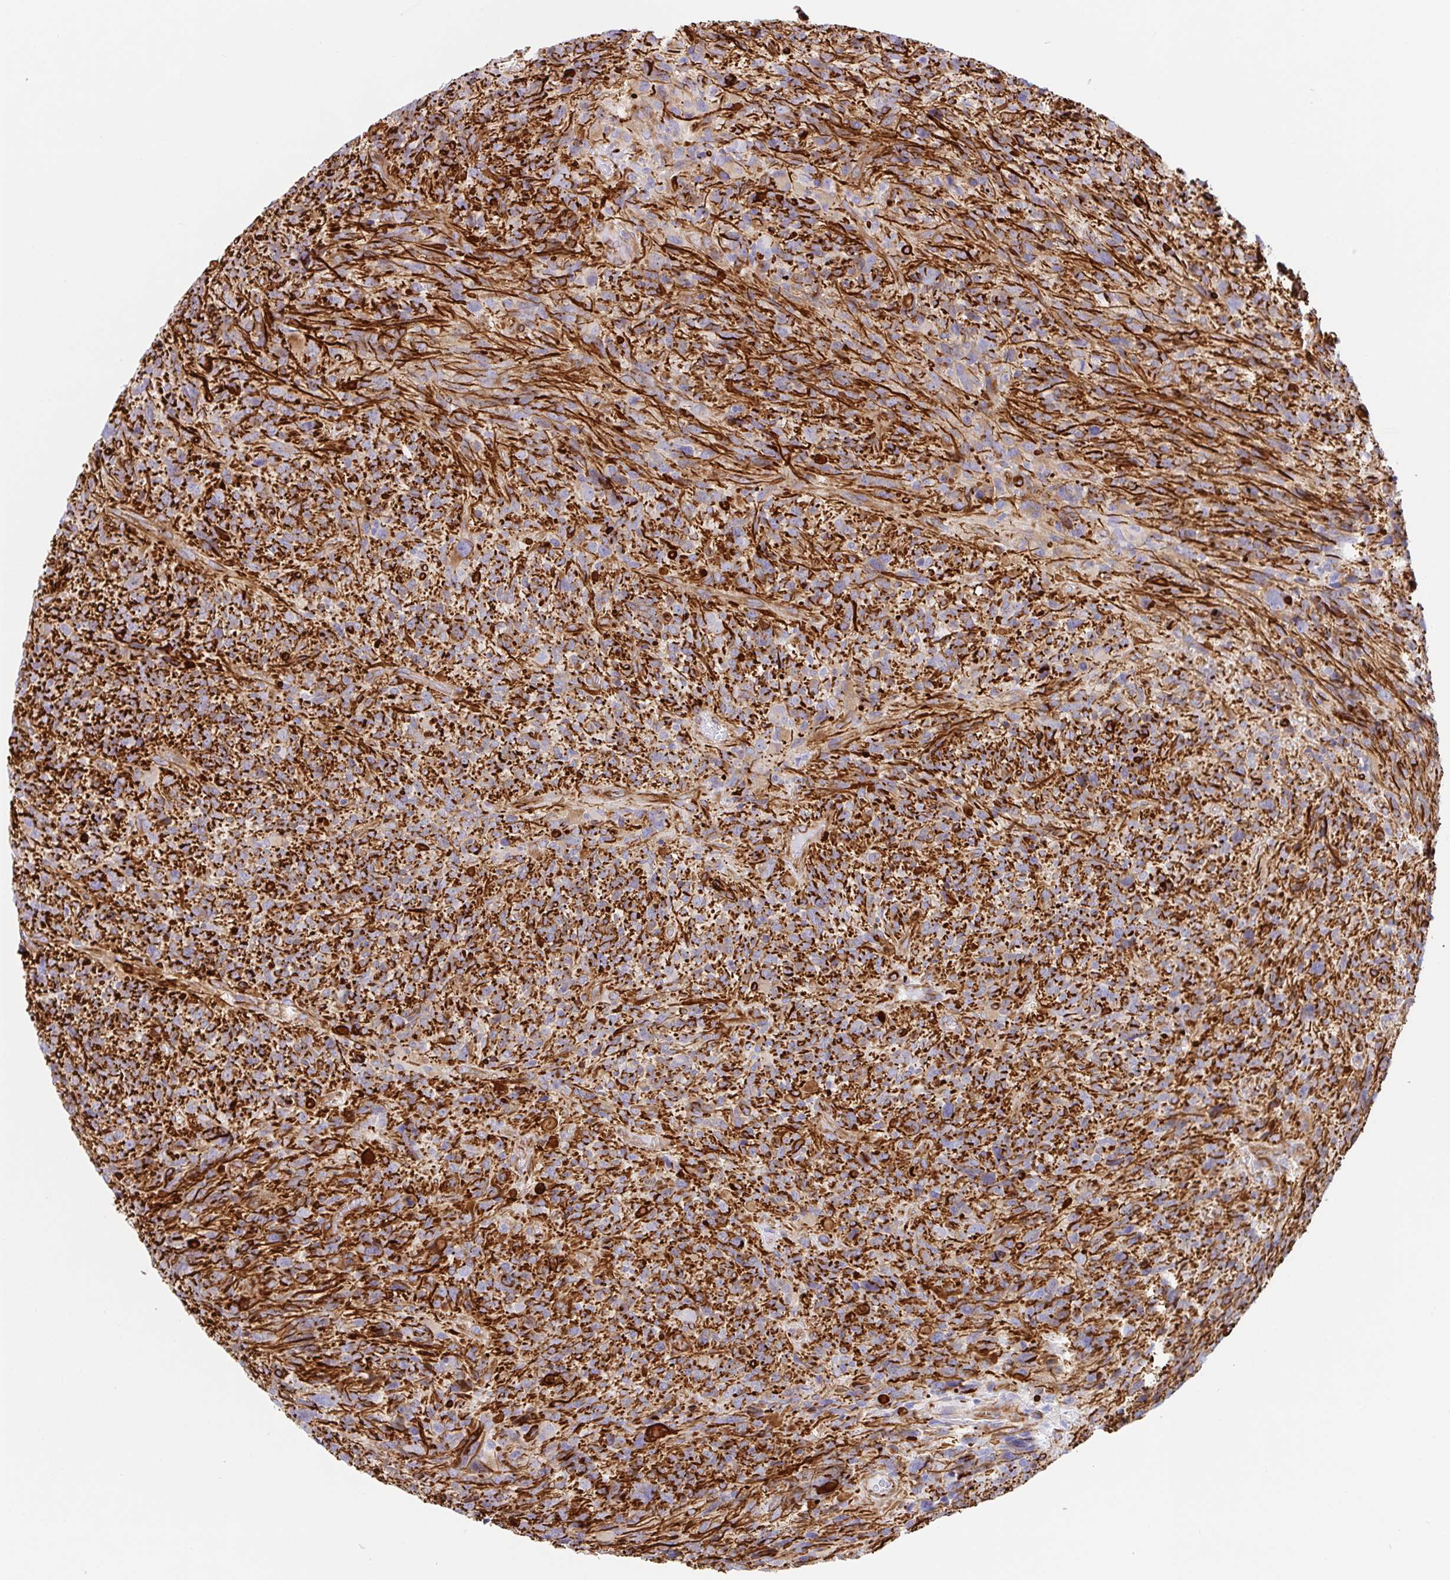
{"staining": {"intensity": "moderate", "quantity": "25%-75%", "location": "cytoplasmic/membranous"}, "tissue": "glioma", "cell_type": "Tumor cells", "image_type": "cancer", "snomed": [{"axis": "morphology", "description": "Glioma, malignant, High grade"}, {"axis": "topography", "description": "Brain"}], "caption": "This photomicrograph exhibits immunohistochemistry staining of human malignant glioma (high-grade), with medium moderate cytoplasmic/membranous staining in about 25%-75% of tumor cells.", "gene": "DOCK1", "patient": {"sex": "male", "age": 46}}